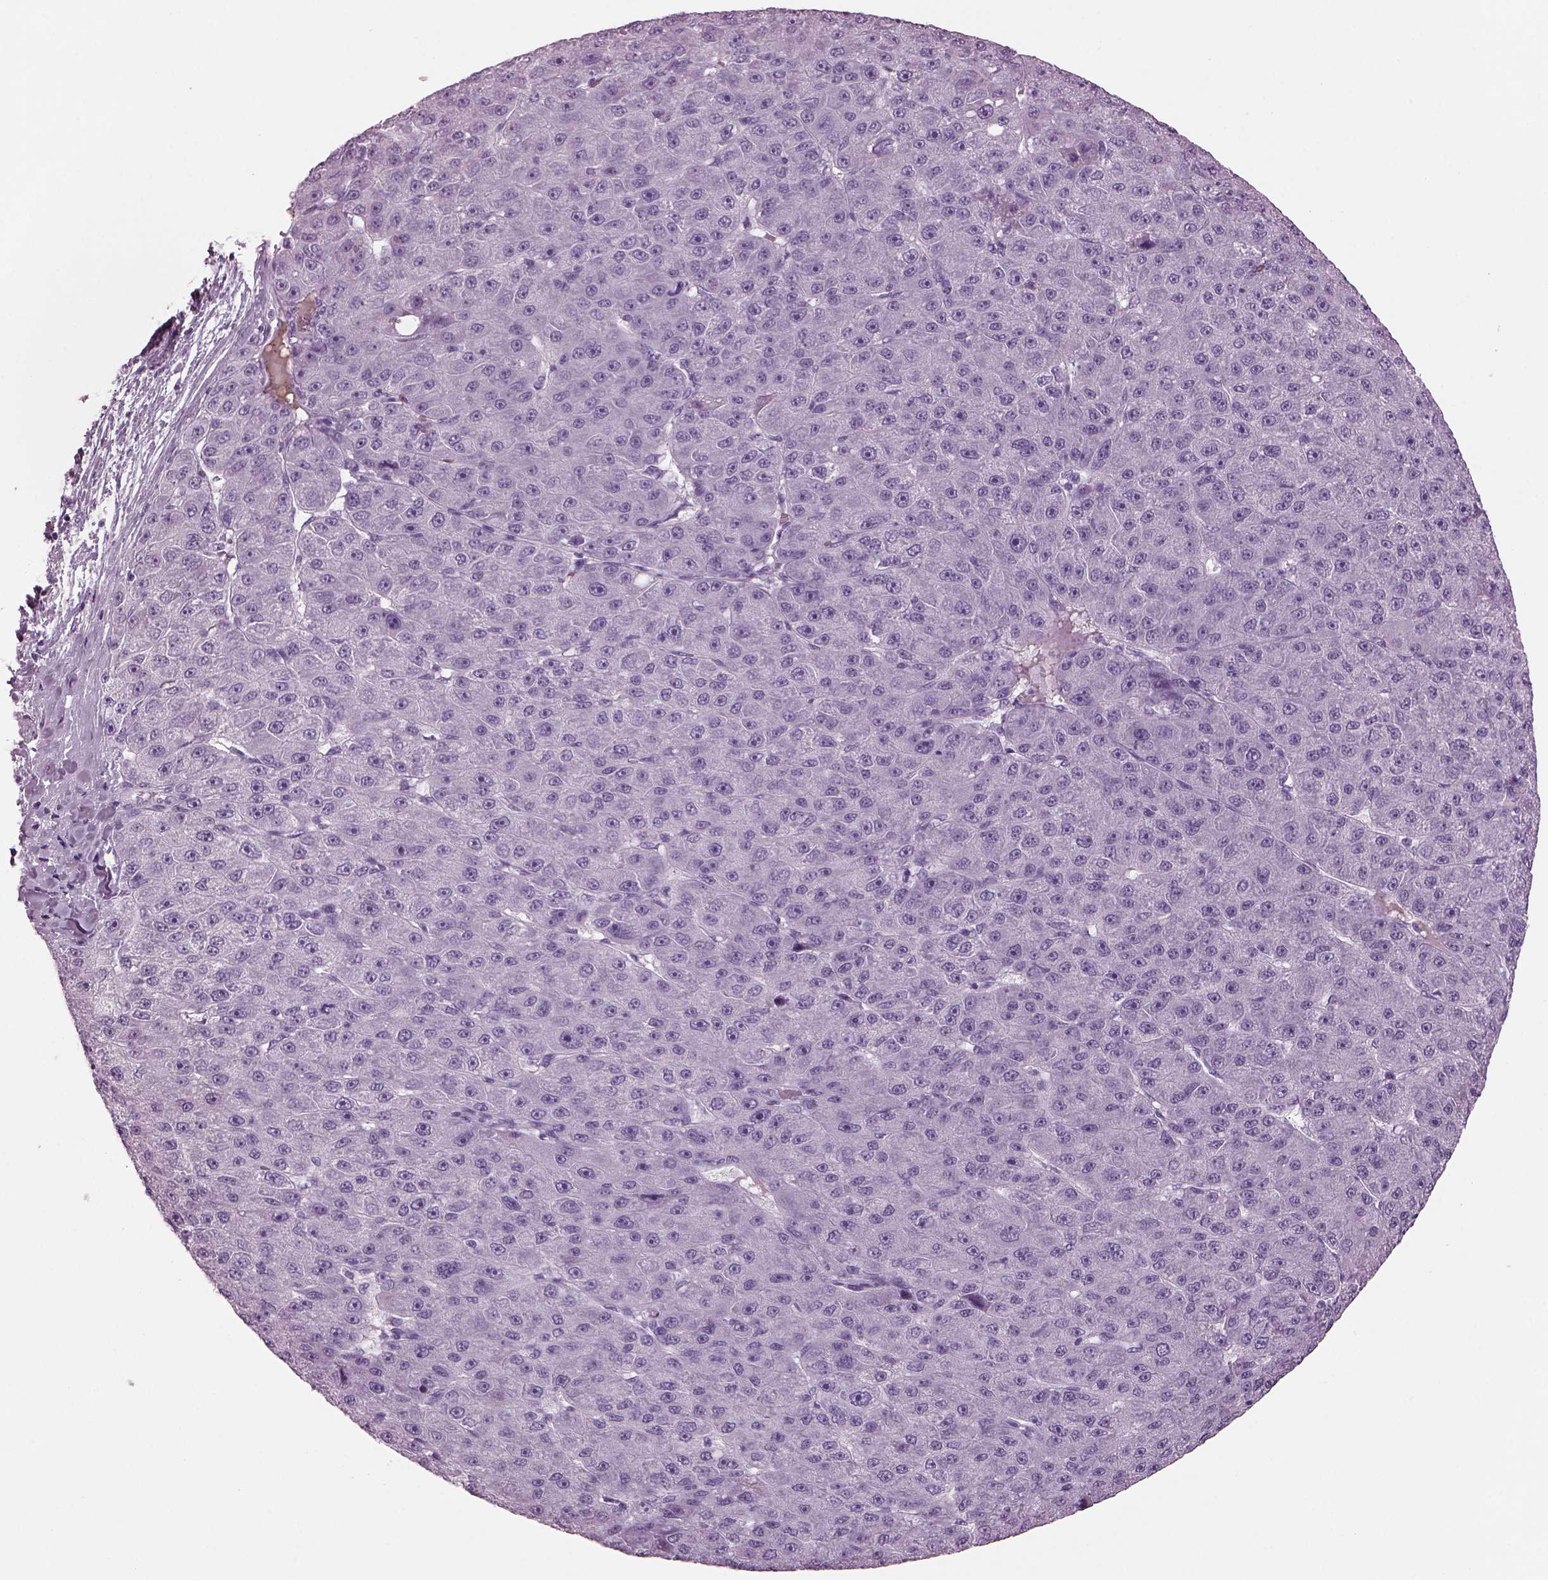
{"staining": {"intensity": "negative", "quantity": "none", "location": "none"}, "tissue": "liver cancer", "cell_type": "Tumor cells", "image_type": "cancer", "snomed": [{"axis": "morphology", "description": "Carcinoma, Hepatocellular, NOS"}, {"axis": "topography", "description": "Liver"}], "caption": "Tumor cells are negative for brown protein staining in liver cancer. Brightfield microscopy of IHC stained with DAB (brown) and hematoxylin (blue), captured at high magnification.", "gene": "KRTAP3-2", "patient": {"sex": "male", "age": 67}}